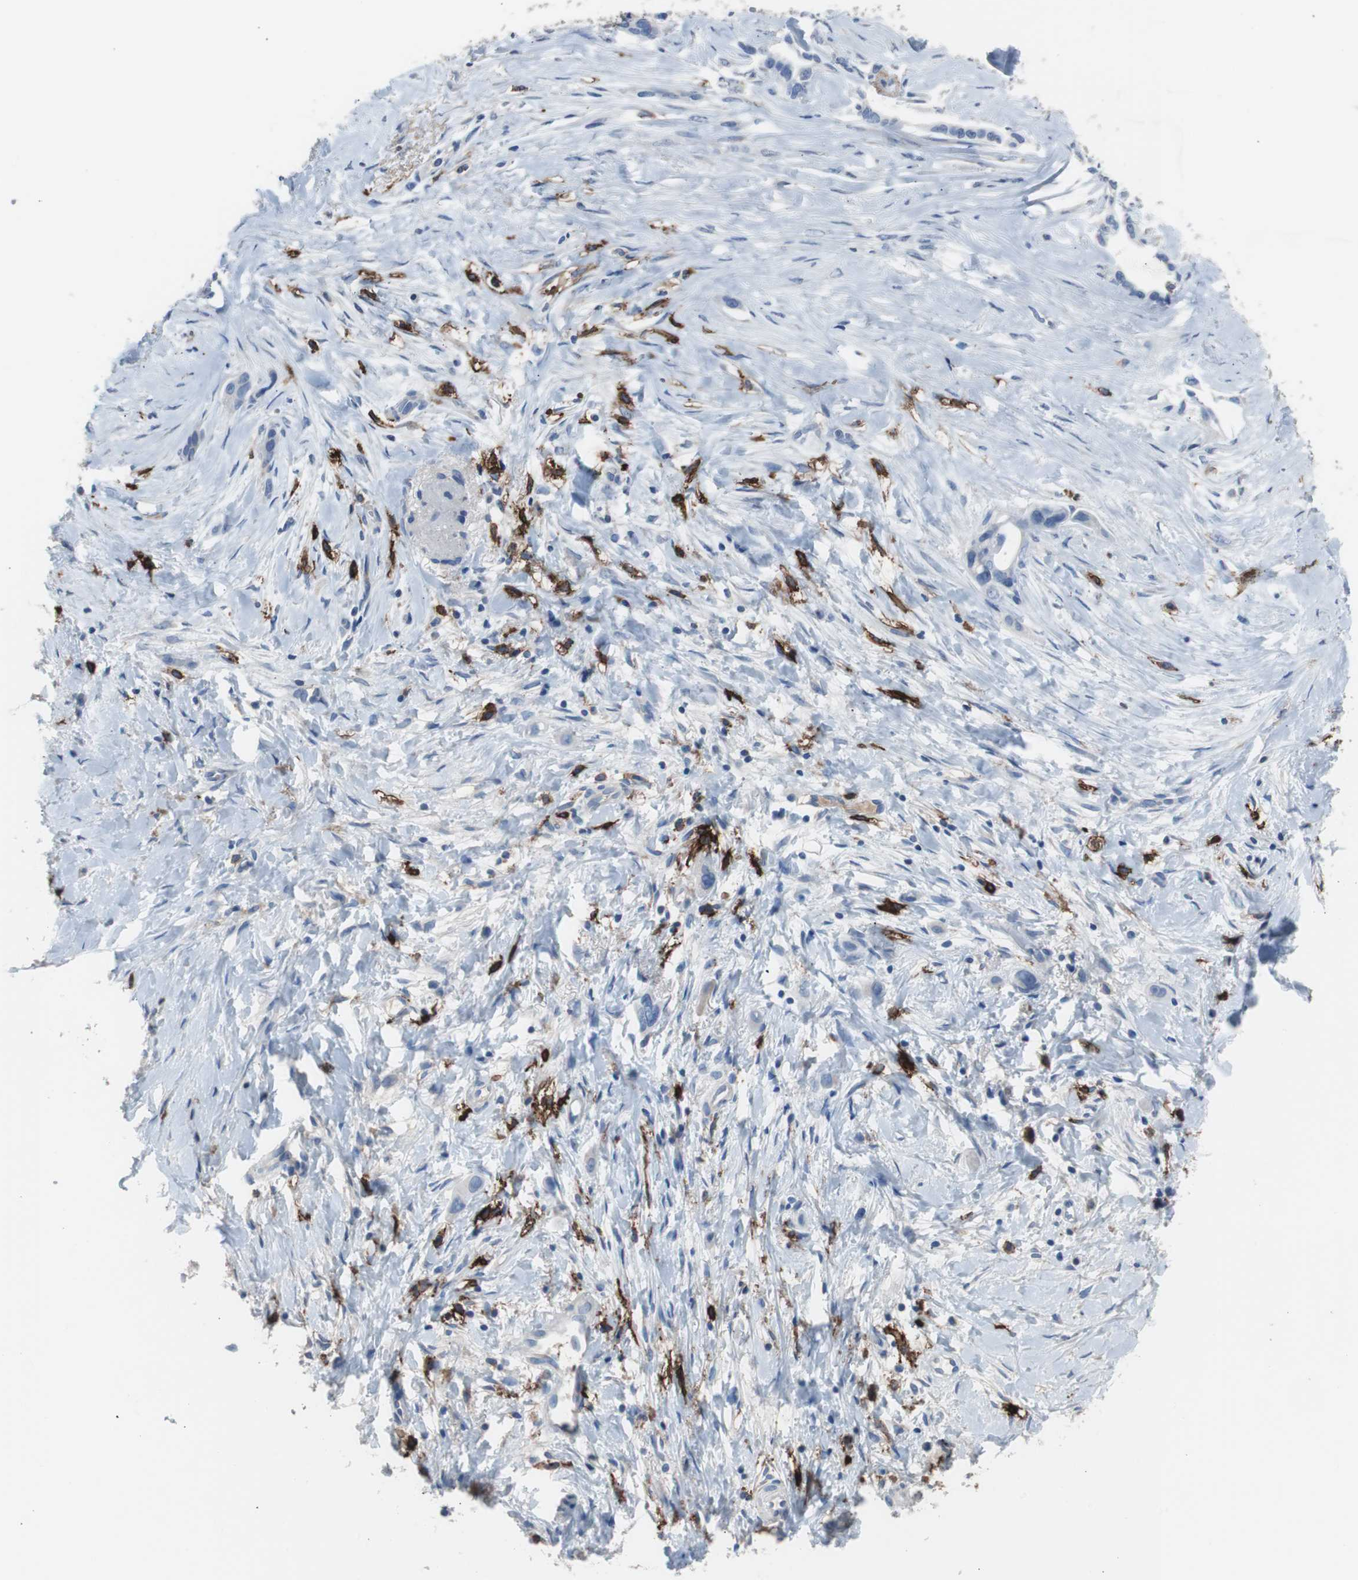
{"staining": {"intensity": "negative", "quantity": "none", "location": "none"}, "tissue": "liver cancer", "cell_type": "Tumor cells", "image_type": "cancer", "snomed": [{"axis": "morphology", "description": "Cholangiocarcinoma"}, {"axis": "topography", "description": "Liver"}], "caption": "Histopathology image shows no protein positivity in tumor cells of liver cancer (cholangiocarcinoma) tissue. Nuclei are stained in blue.", "gene": "FCGR2B", "patient": {"sex": "female", "age": 65}}